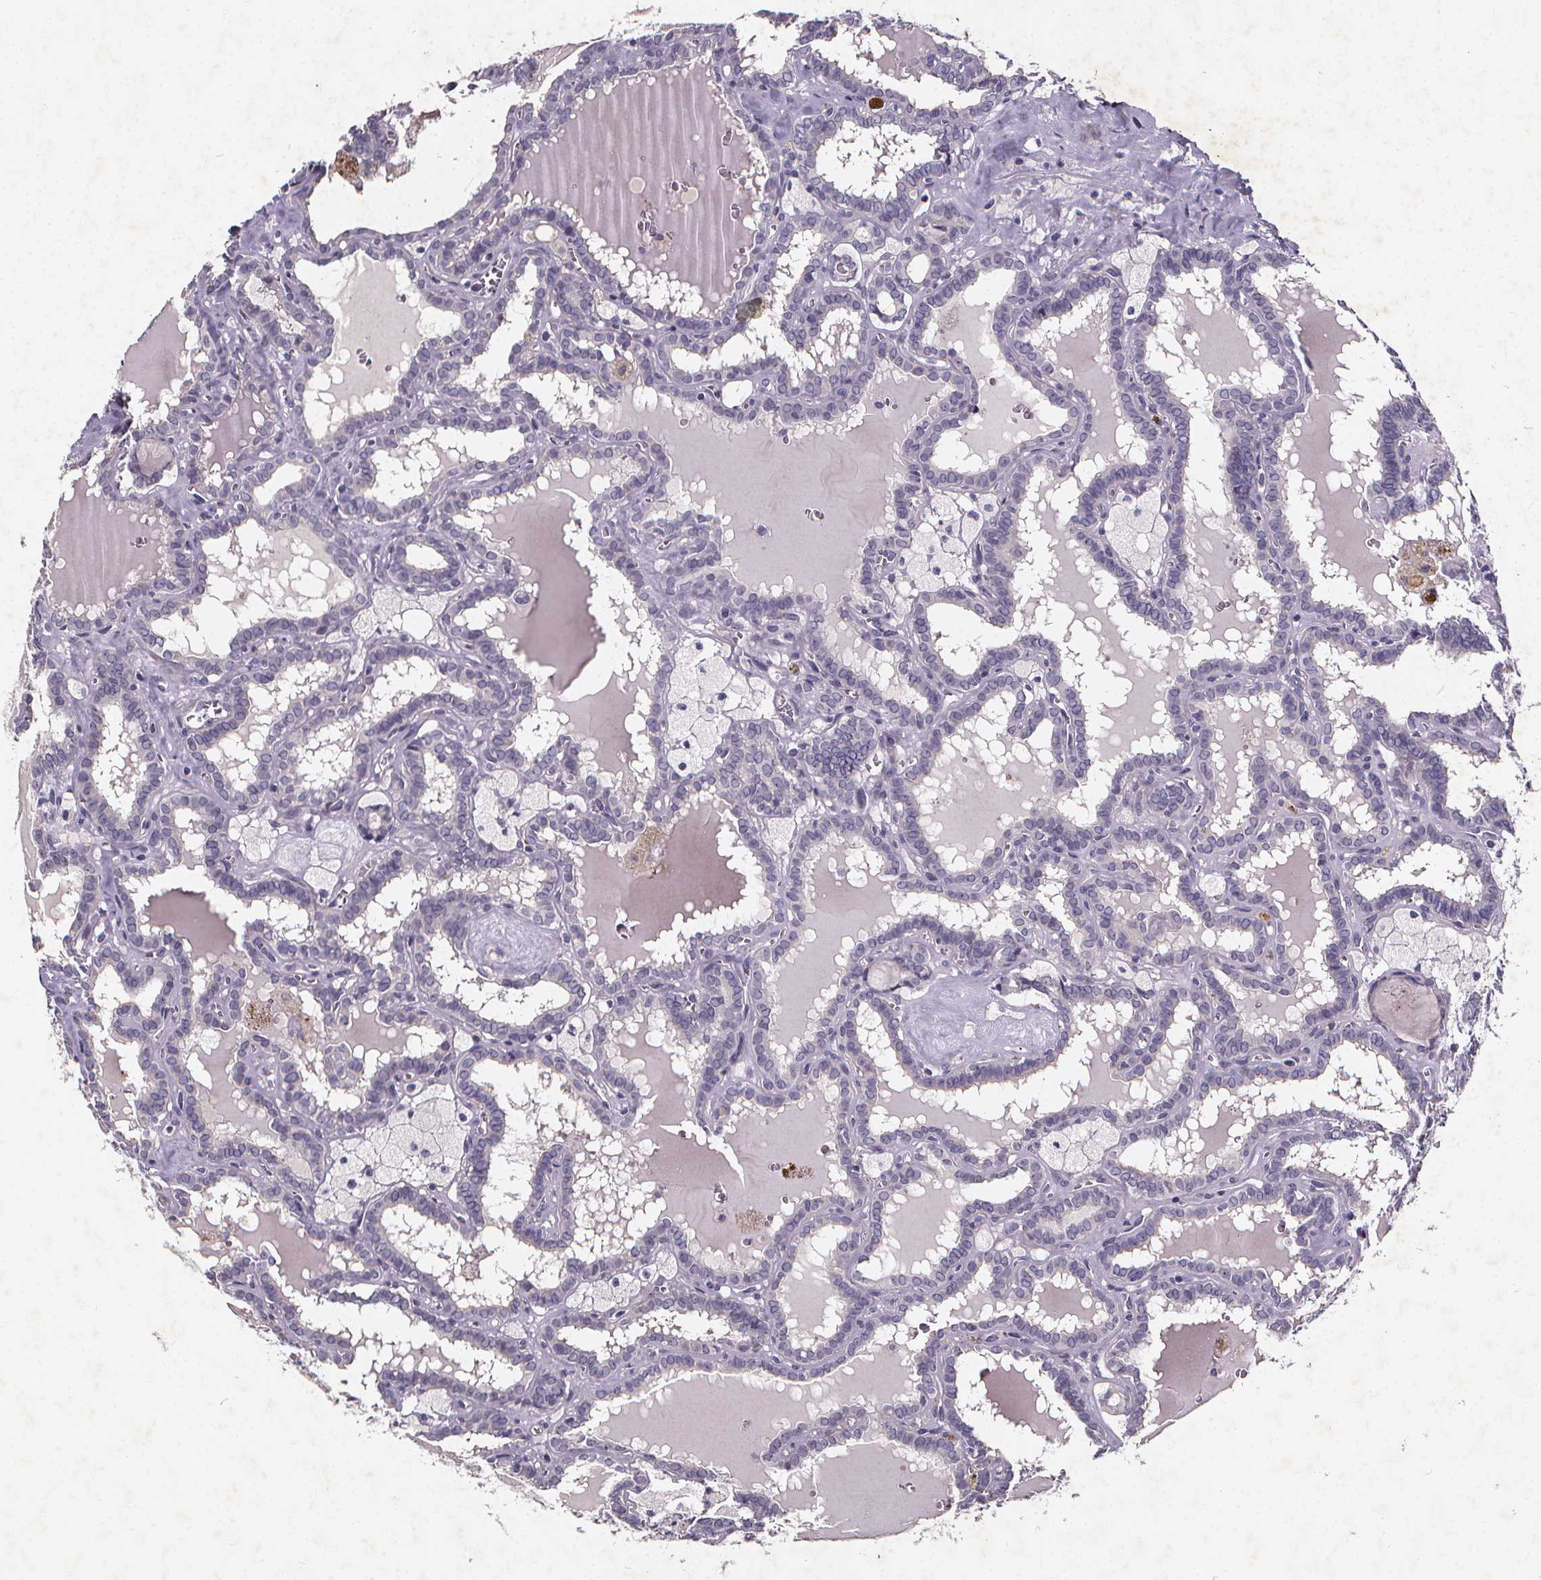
{"staining": {"intensity": "negative", "quantity": "none", "location": "none"}, "tissue": "thyroid cancer", "cell_type": "Tumor cells", "image_type": "cancer", "snomed": [{"axis": "morphology", "description": "Papillary adenocarcinoma, NOS"}, {"axis": "topography", "description": "Thyroid gland"}], "caption": "Image shows no protein expression in tumor cells of papillary adenocarcinoma (thyroid) tissue.", "gene": "TSPAN14", "patient": {"sex": "female", "age": 39}}